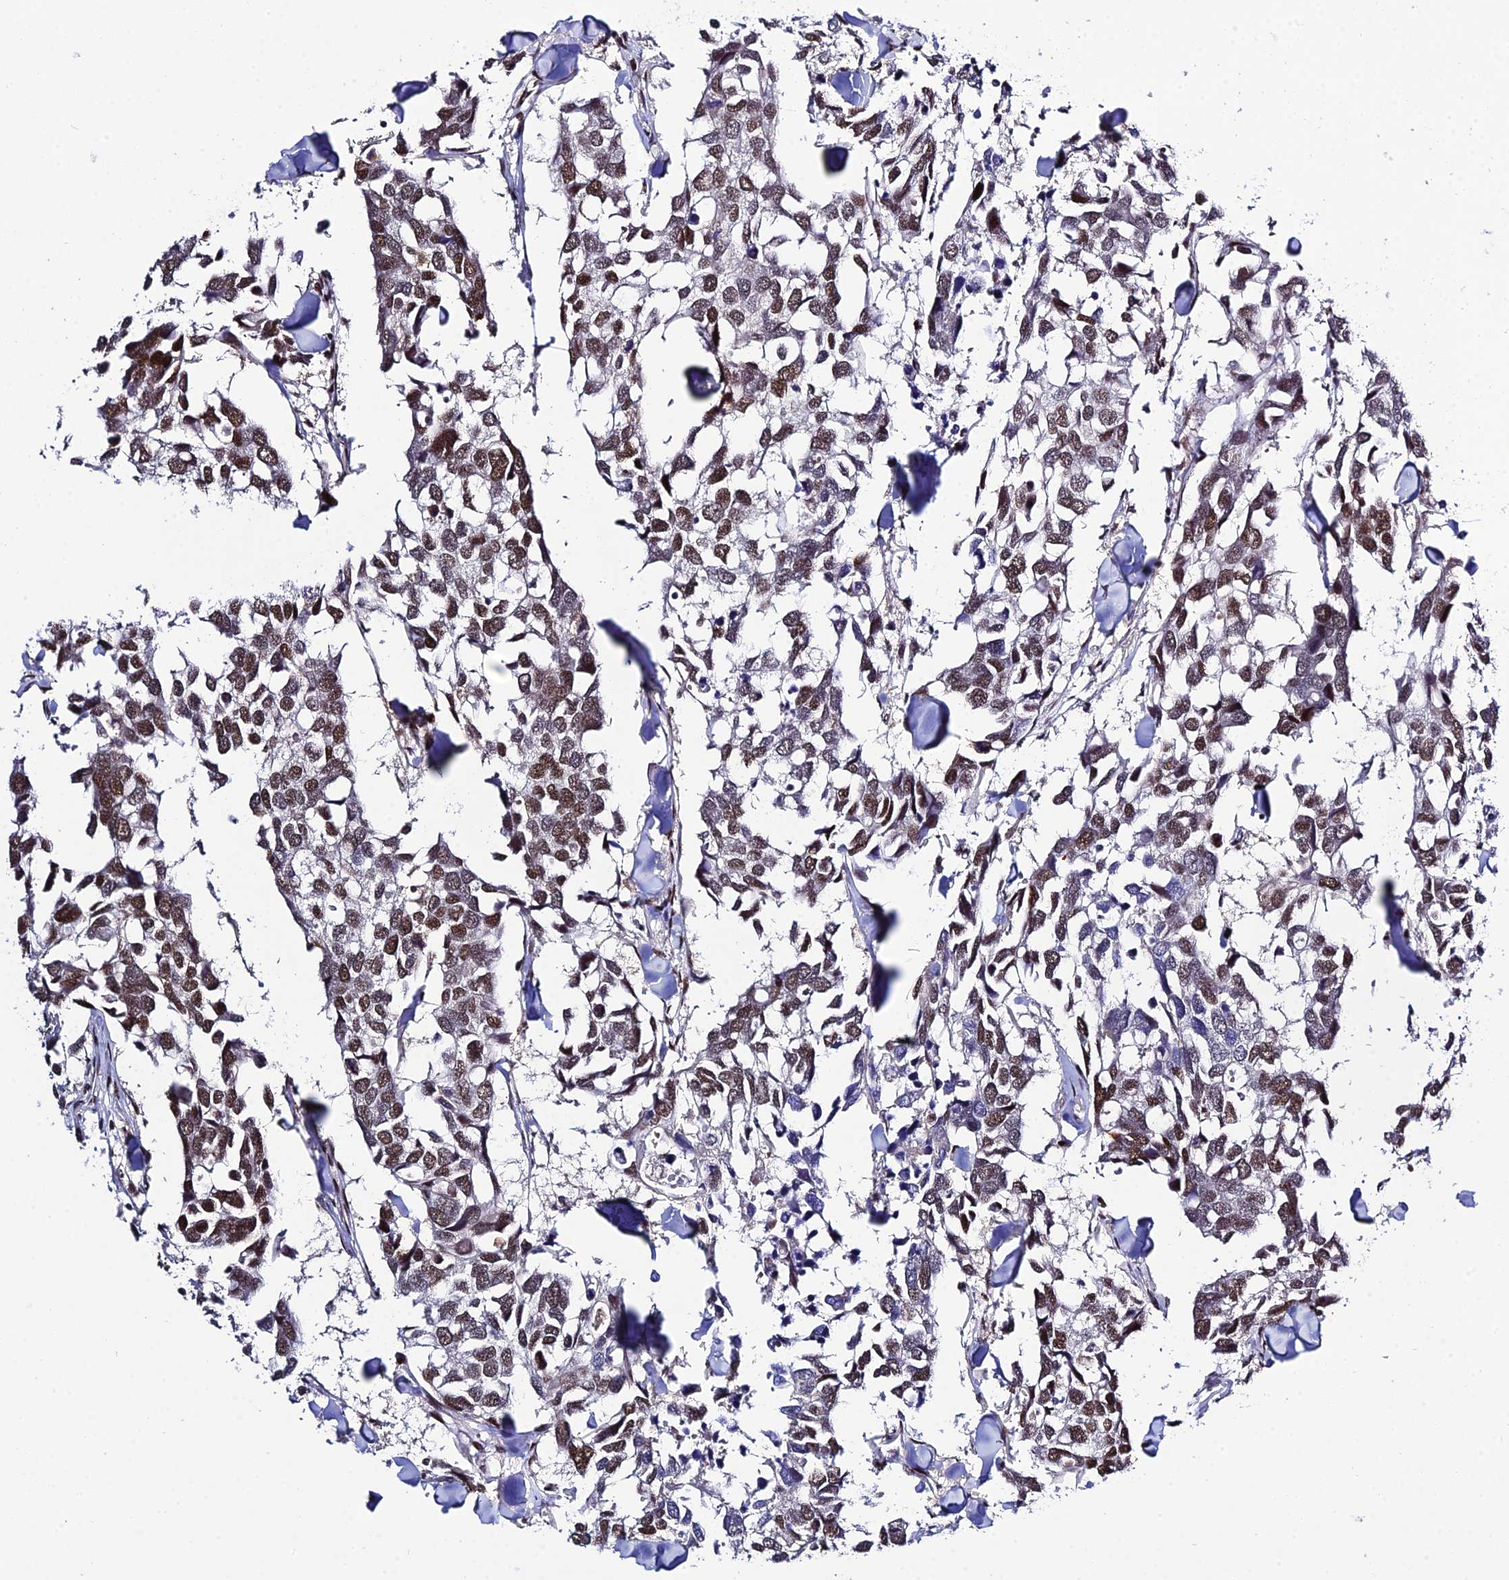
{"staining": {"intensity": "moderate", "quantity": ">75%", "location": "nuclear"}, "tissue": "breast cancer", "cell_type": "Tumor cells", "image_type": "cancer", "snomed": [{"axis": "morphology", "description": "Duct carcinoma"}, {"axis": "topography", "description": "Breast"}], "caption": "The micrograph displays immunohistochemical staining of invasive ductal carcinoma (breast). There is moderate nuclear expression is appreciated in approximately >75% of tumor cells. Ihc stains the protein of interest in brown and the nuclei are stained blue.", "gene": "SYT15", "patient": {"sex": "female", "age": 83}}